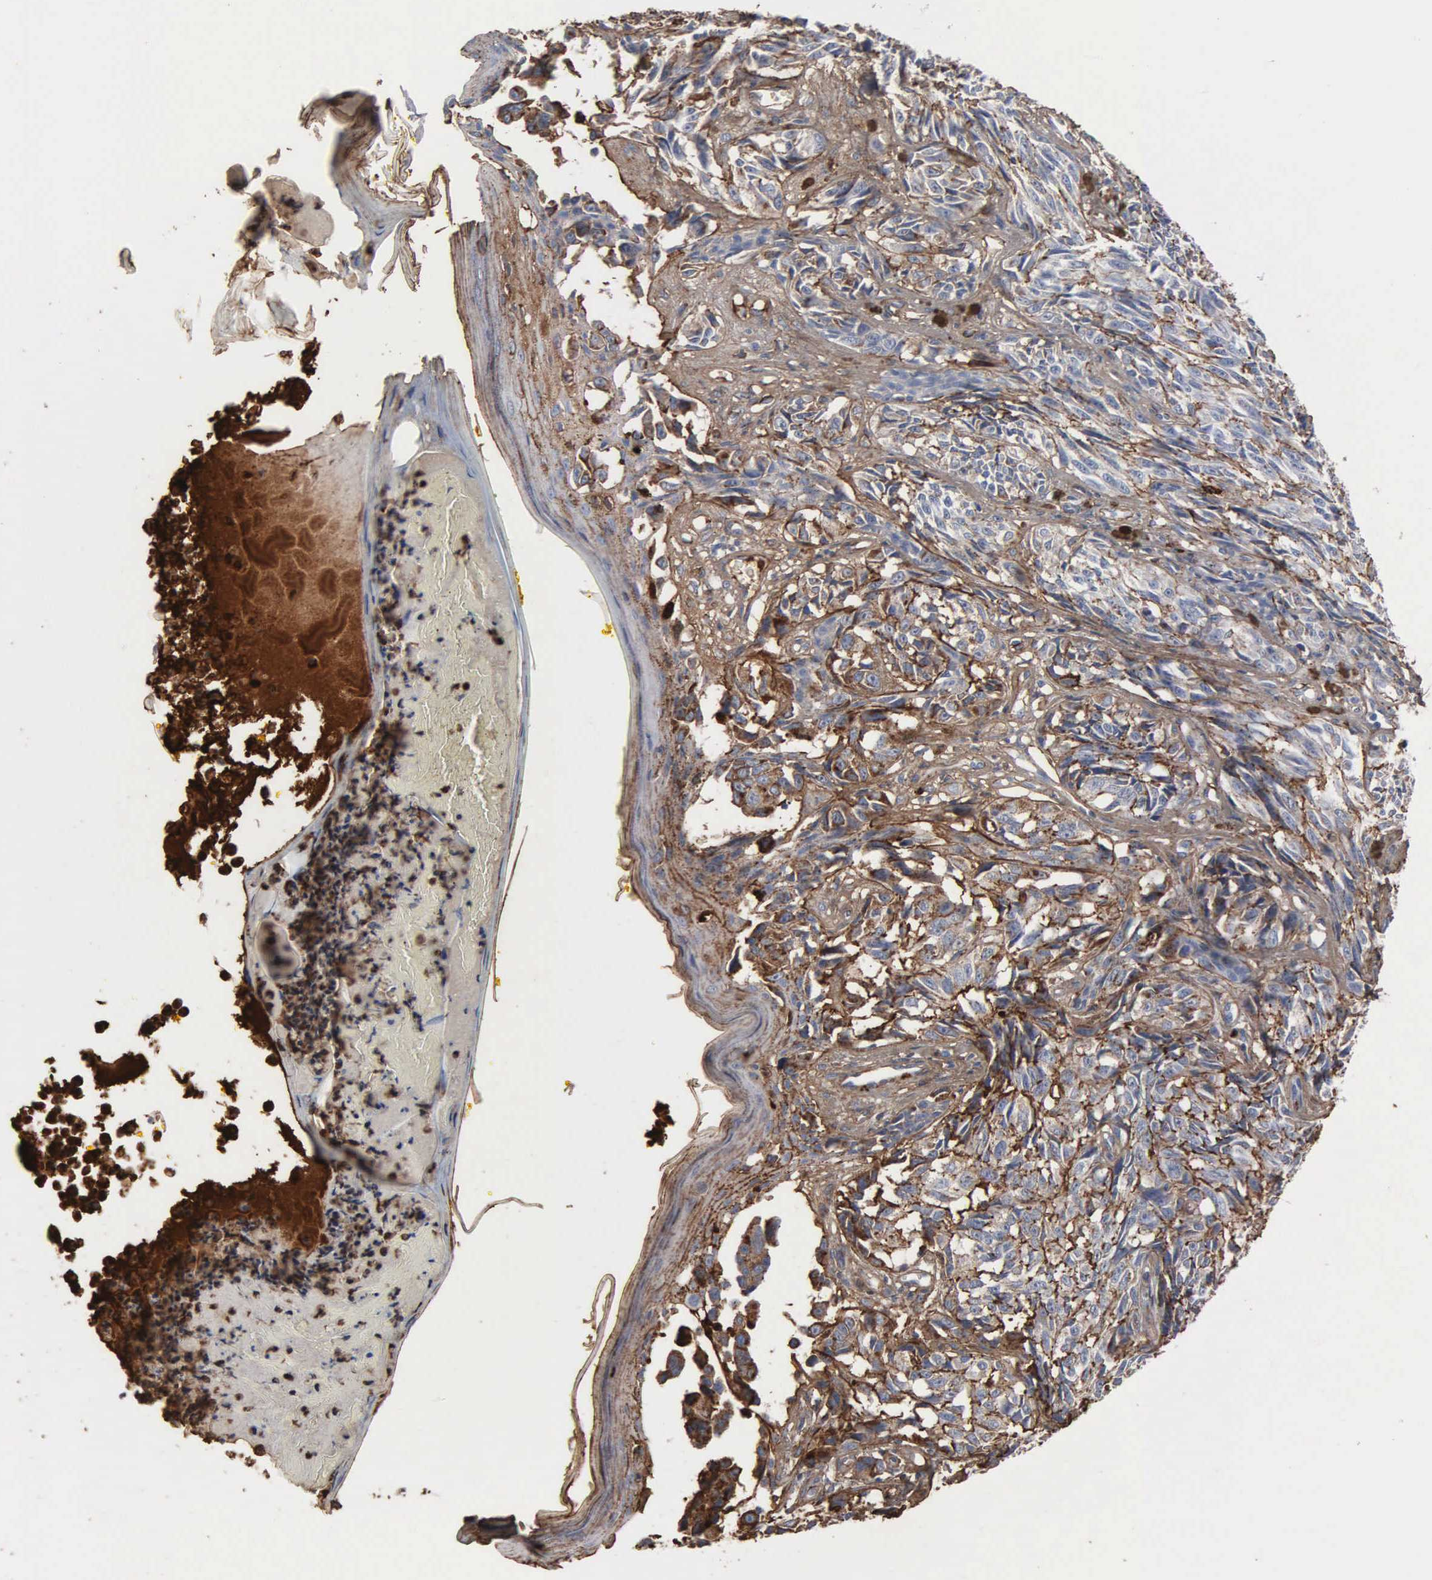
{"staining": {"intensity": "weak", "quantity": "25%-75%", "location": "cytoplasmic/membranous"}, "tissue": "melanoma", "cell_type": "Tumor cells", "image_type": "cancer", "snomed": [{"axis": "morphology", "description": "Malignant melanoma, NOS"}, {"axis": "topography", "description": "Skin"}], "caption": "This is an image of IHC staining of melanoma, which shows weak staining in the cytoplasmic/membranous of tumor cells.", "gene": "FN1", "patient": {"sex": "male", "age": 67}}